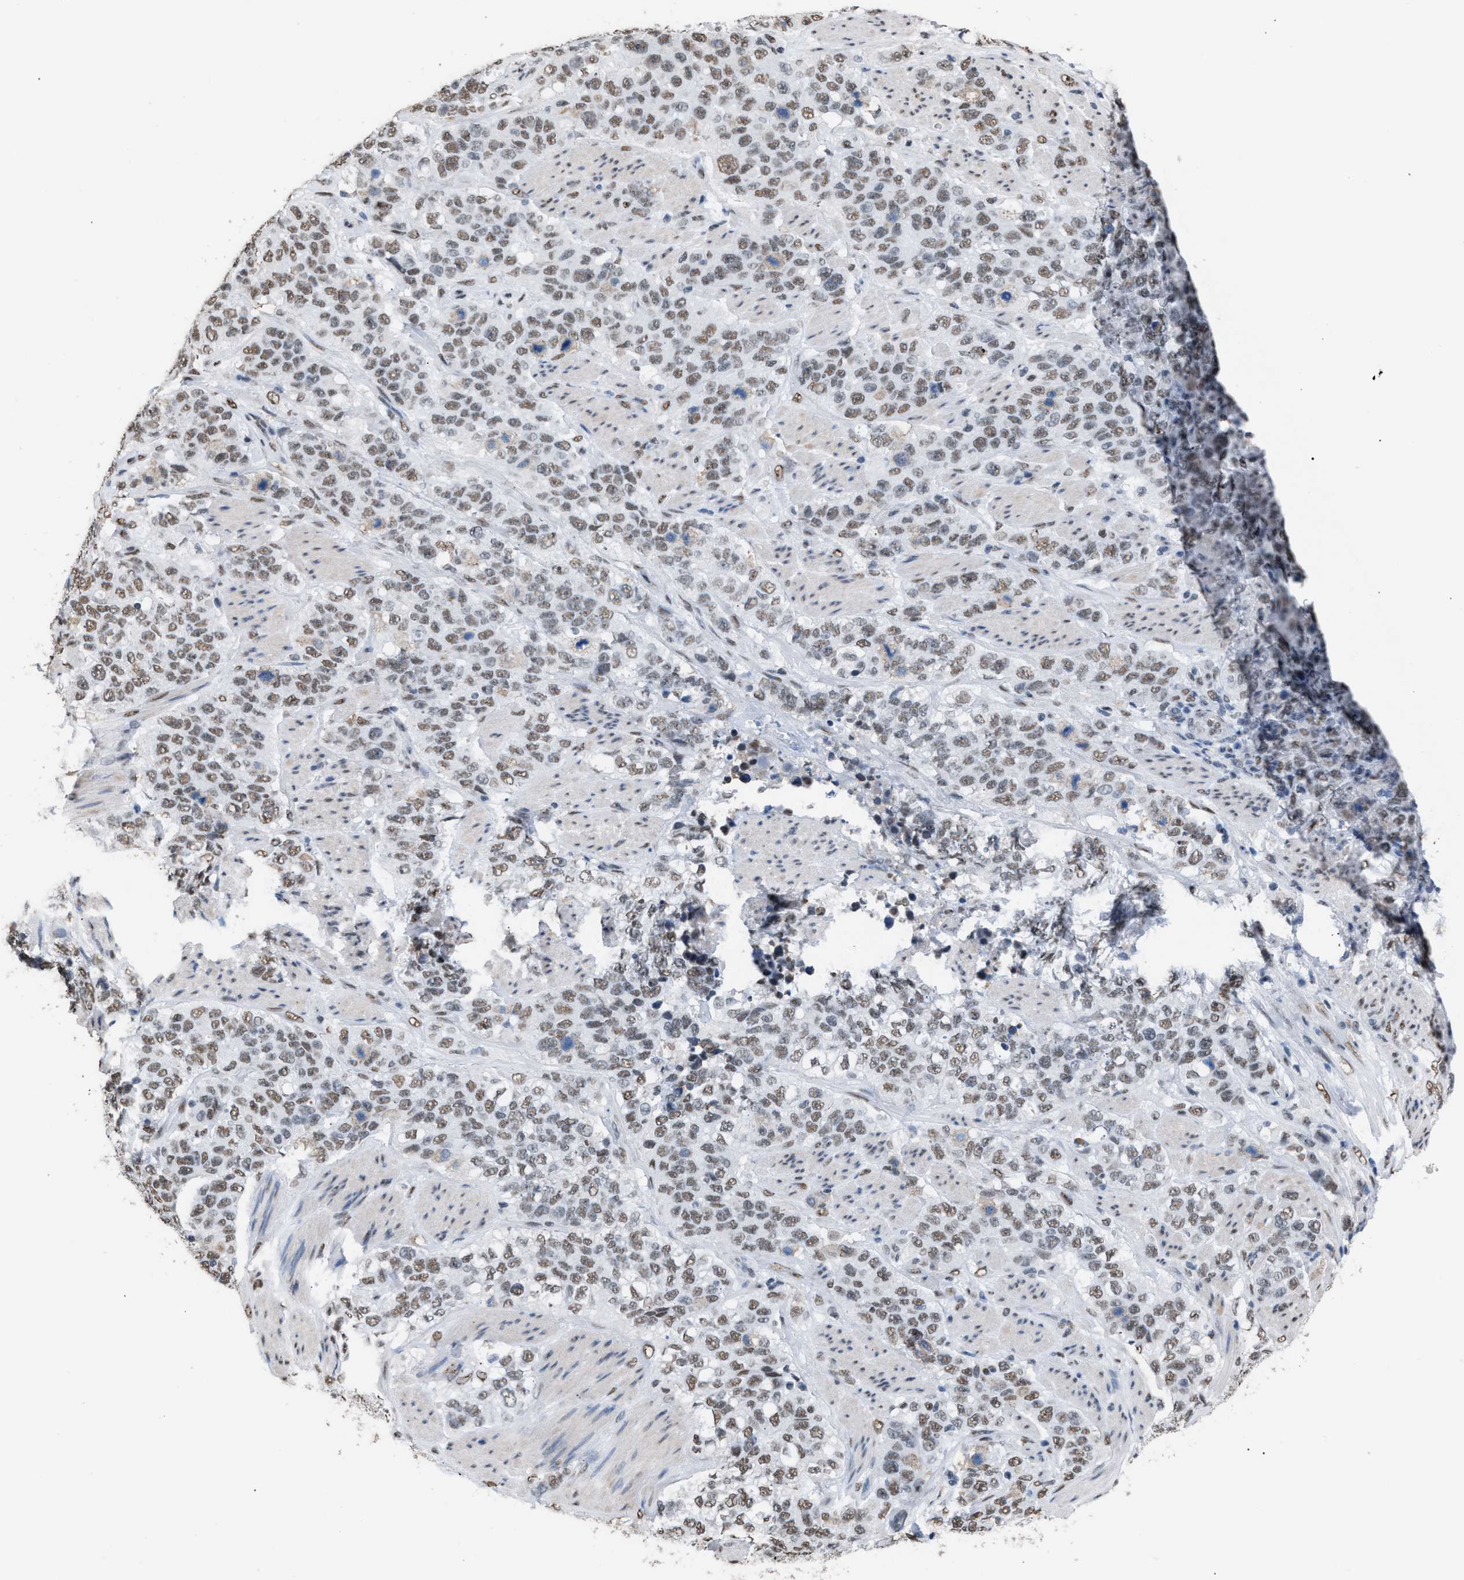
{"staining": {"intensity": "weak", "quantity": ">75%", "location": "nuclear"}, "tissue": "stomach cancer", "cell_type": "Tumor cells", "image_type": "cancer", "snomed": [{"axis": "morphology", "description": "Adenocarcinoma, NOS"}, {"axis": "topography", "description": "Stomach"}], "caption": "A brown stain labels weak nuclear positivity of a protein in stomach adenocarcinoma tumor cells. The protein of interest is stained brown, and the nuclei are stained in blue (DAB IHC with brightfield microscopy, high magnification).", "gene": "CCAR2", "patient": {"sex": "male", "age": 48}}